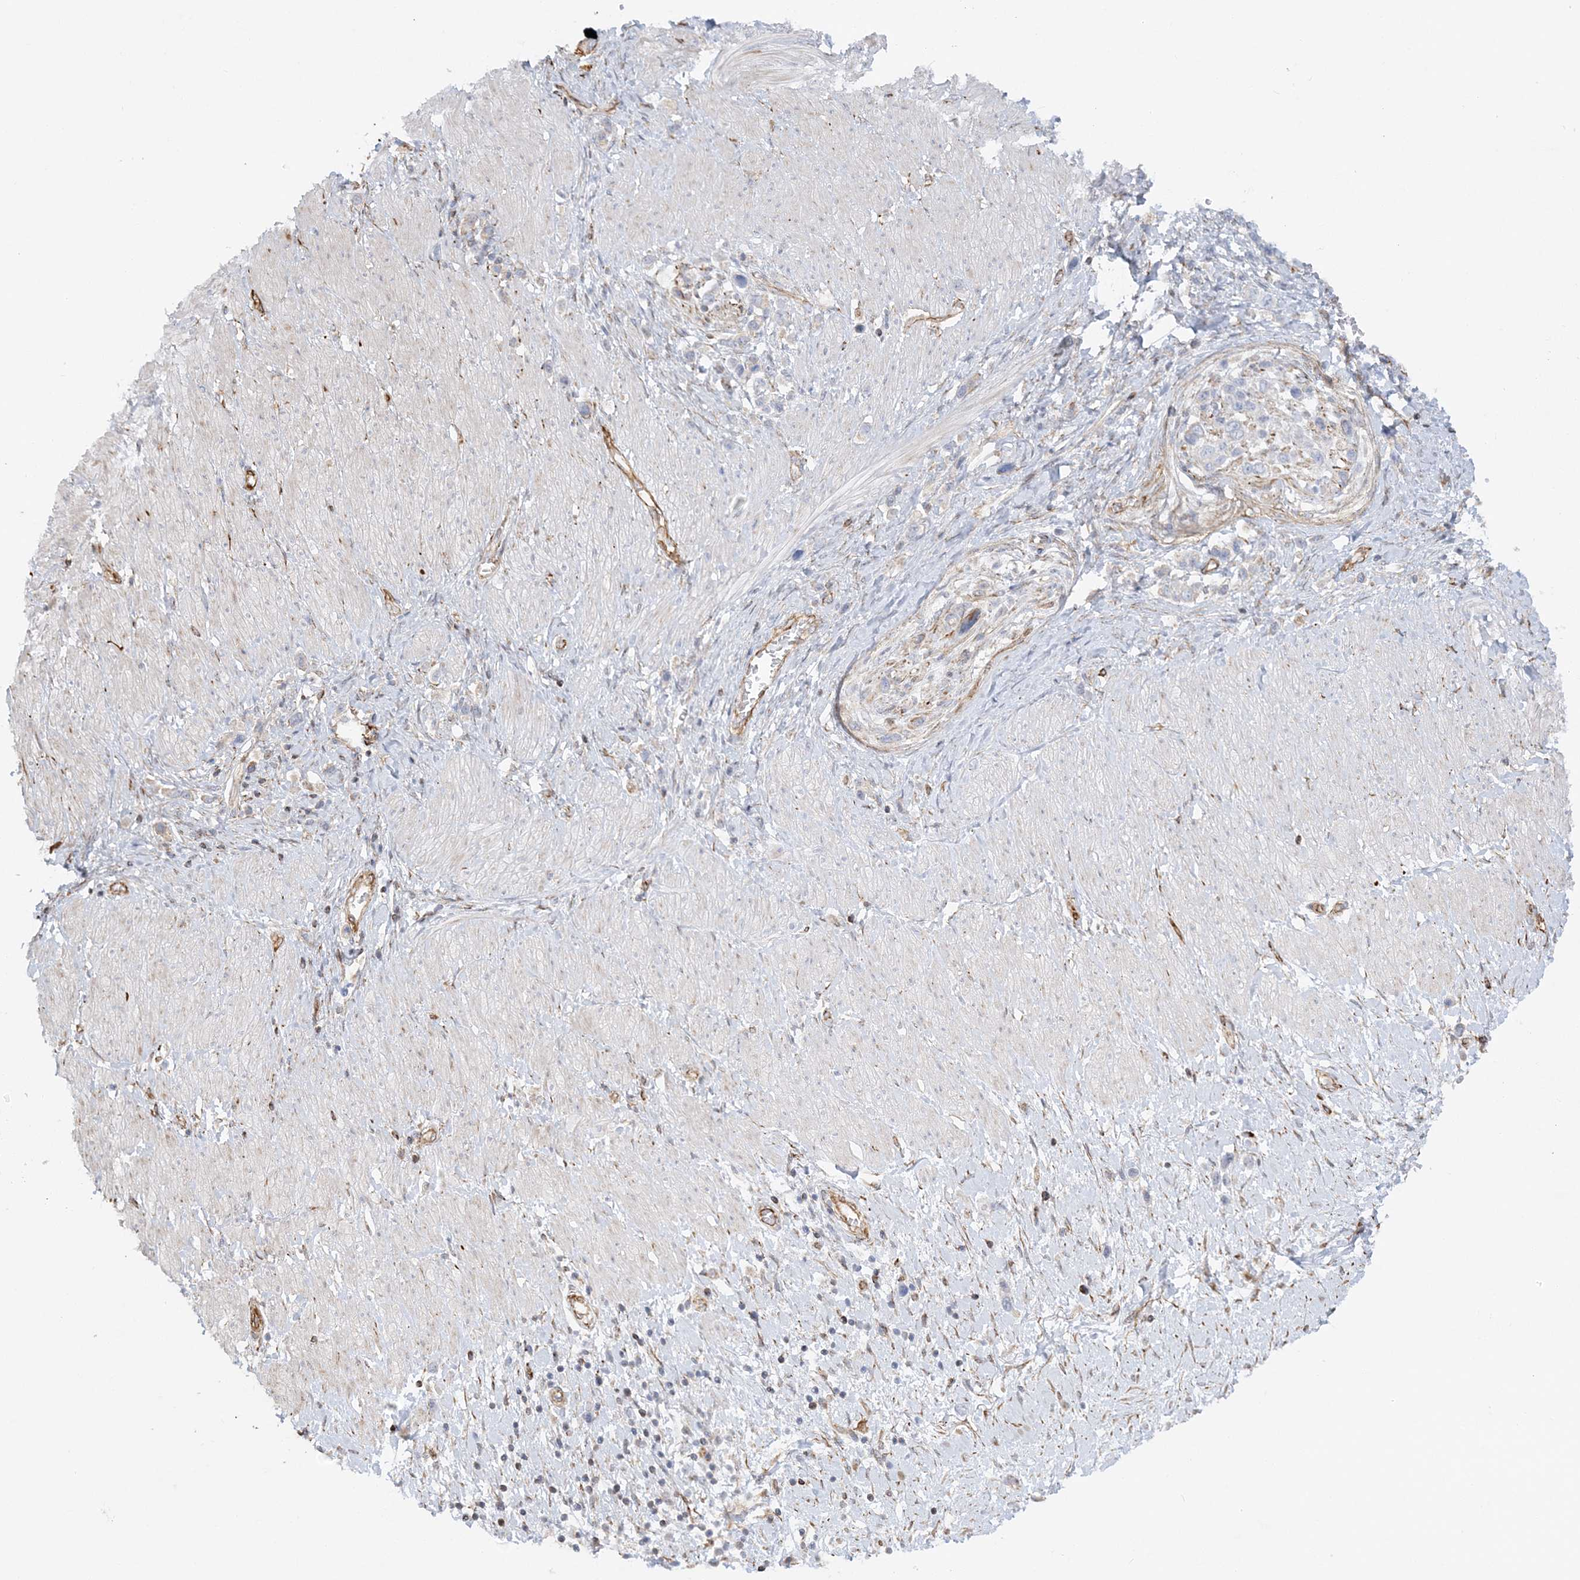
{"staining": {"intensity": "negative", "quantity": "none", "location": "none"}, "tissue": "stomach cancer", "cell_type": "Tumor cells", "image_type": "cancer", "snomed": [{"axis": "morphology", "description": "Normal tissue, NOS"}, {"axis": "morphology", "description": "Adenocarcinoma, NOS"}, {"axis": "topography", "description": "Stomach, upper"}, {"axis": "topography", "description": "Stomach"}], "caption": "Tumor cells are negative for brown protein staining in stomach cancer (adenocarcinoma).", "gene": "SCLT1", "patient": {"sex": "female", "age": 65}}